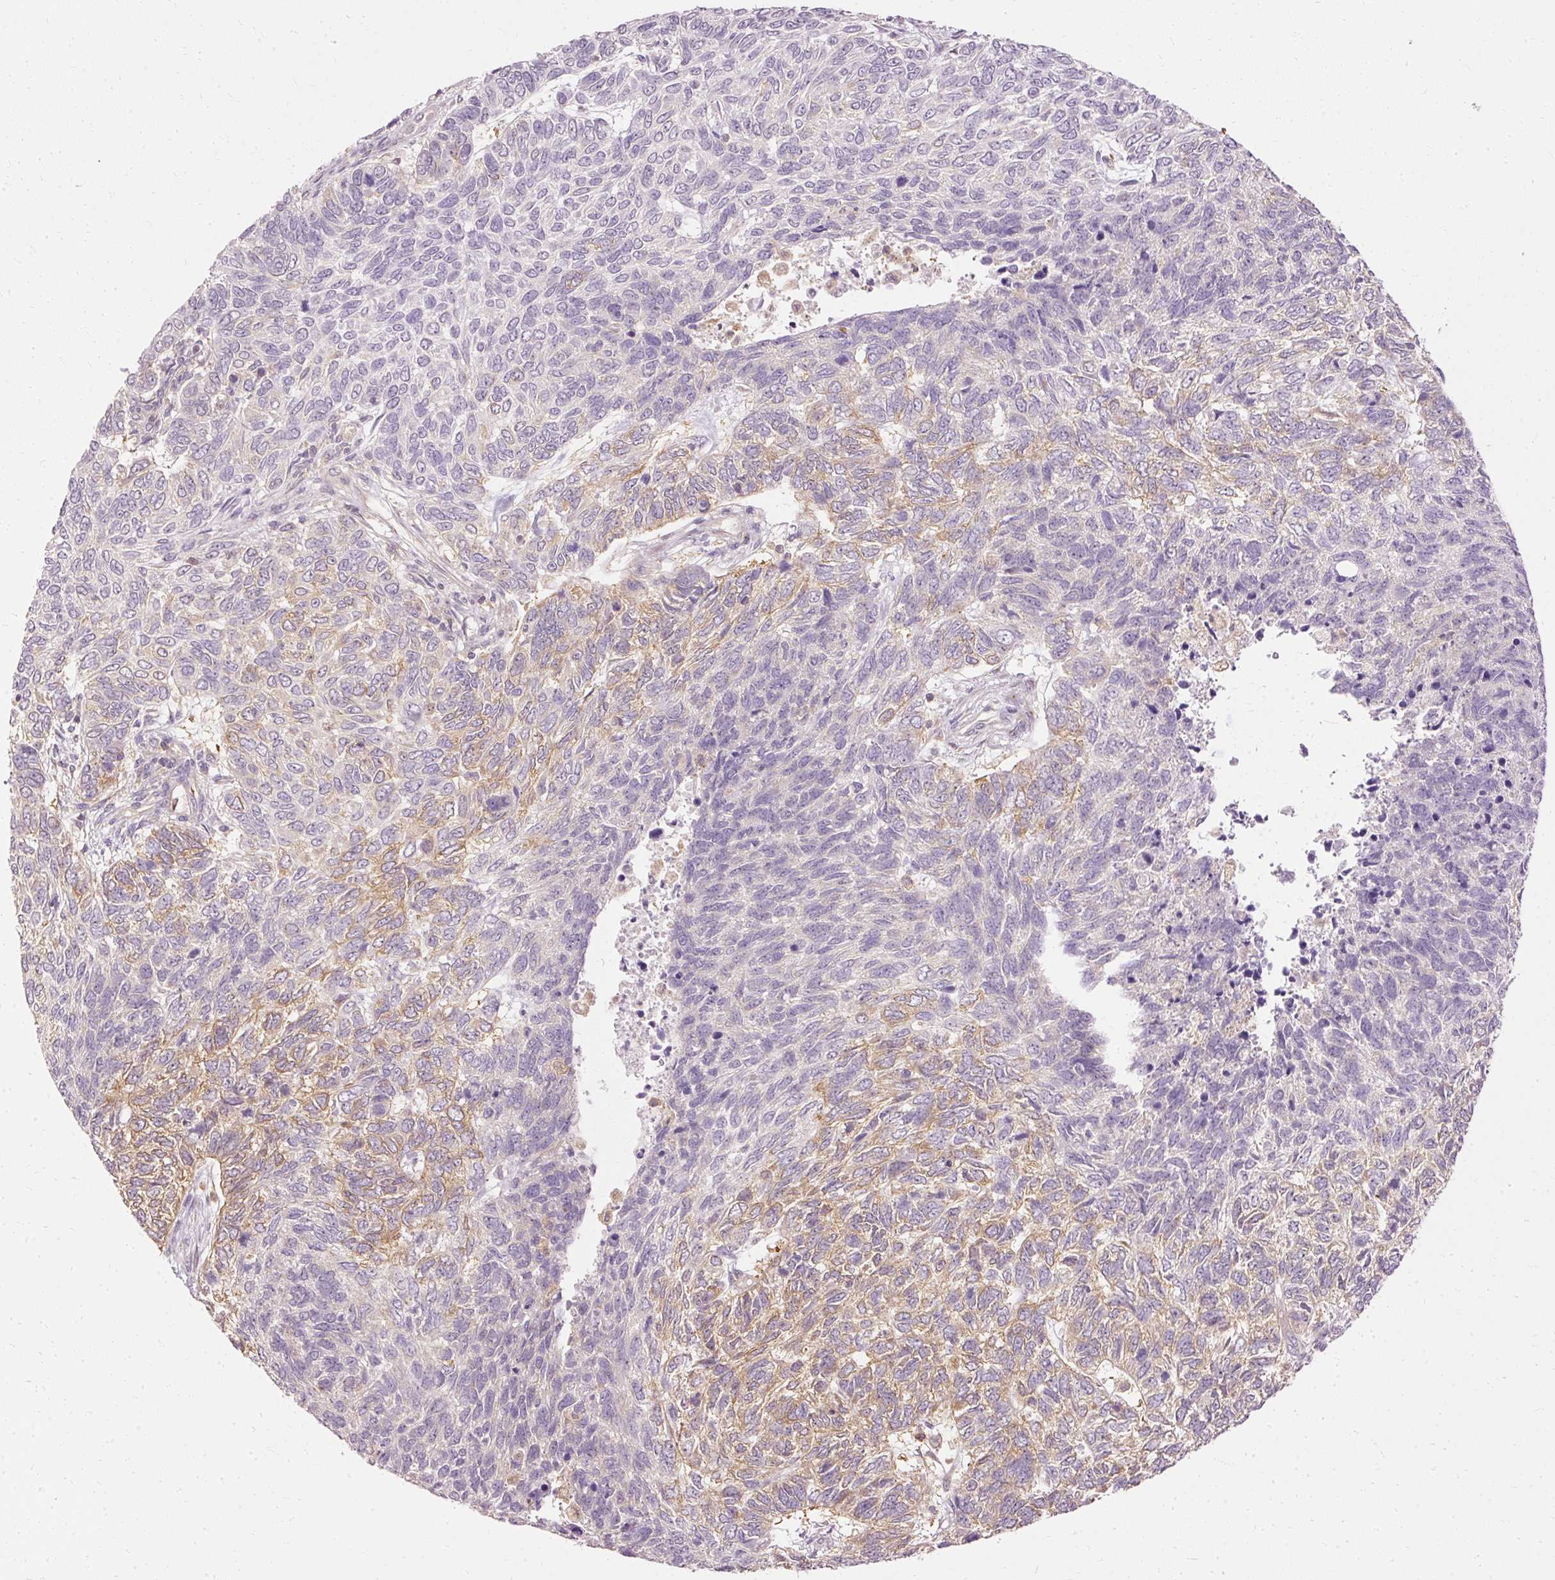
{"staining": {"intensity": "weak", "quantity": "<25%", "location": "cytoplasmic/membranous"}, "tissue": "skin cancer", "cell_type": "Tumor cells", "image_type": "cancer", "snomed": [{"axis": "morphology", "description": "Basal cell carcinoma"}, {"axis": "topography", "description": "Skin"}], "caption": "Immunohistochemical staining of skin cancer (basal cell carcinoma) shows no significant positivity in tumor cells.", "gene": "ARMH3", "patient": {"sex": "female", "age": 65}}